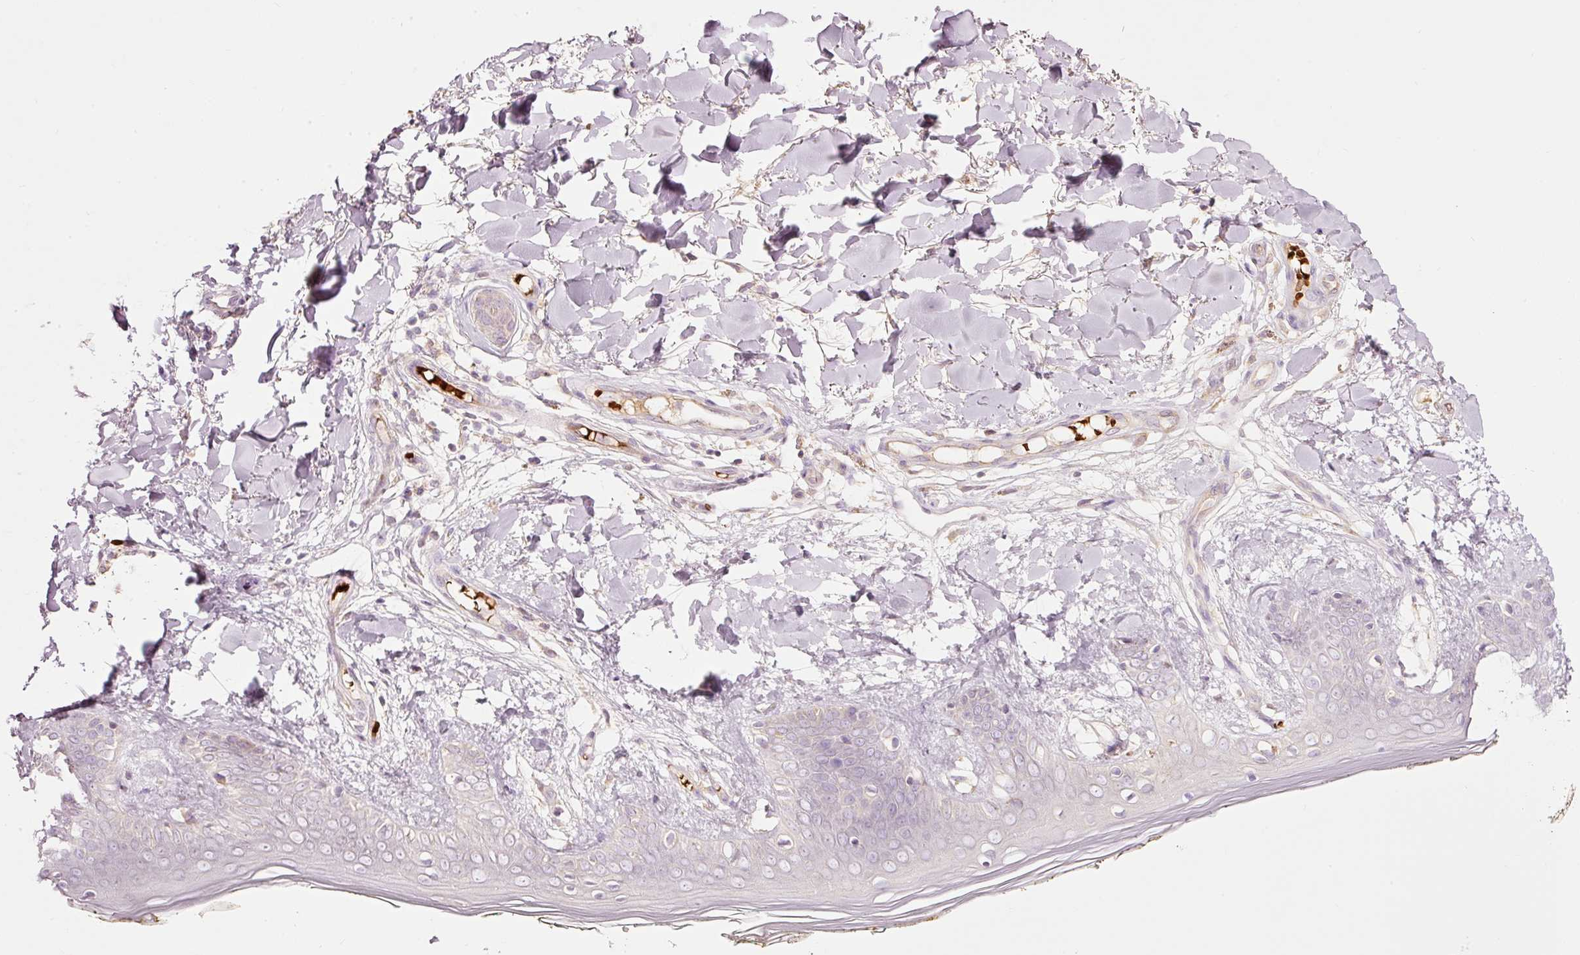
{"staining": {"intensity": "negative", "quantity": "none", "location": "none"}, "tissue": "skin", "cell_type": "Fibroblasts", "image_type": "normal", "snomed": [{"axis": "morphology", "description": "Normal tissue, NOS"}, {"axis": "topography", "description": "Skin"}], "caption": "Immunohistochemical staining of benign skin reveals no significant staining in fibroblasts.", "gene": "LDHAL6B", "patient": {"sex": "female", "age": 34}}